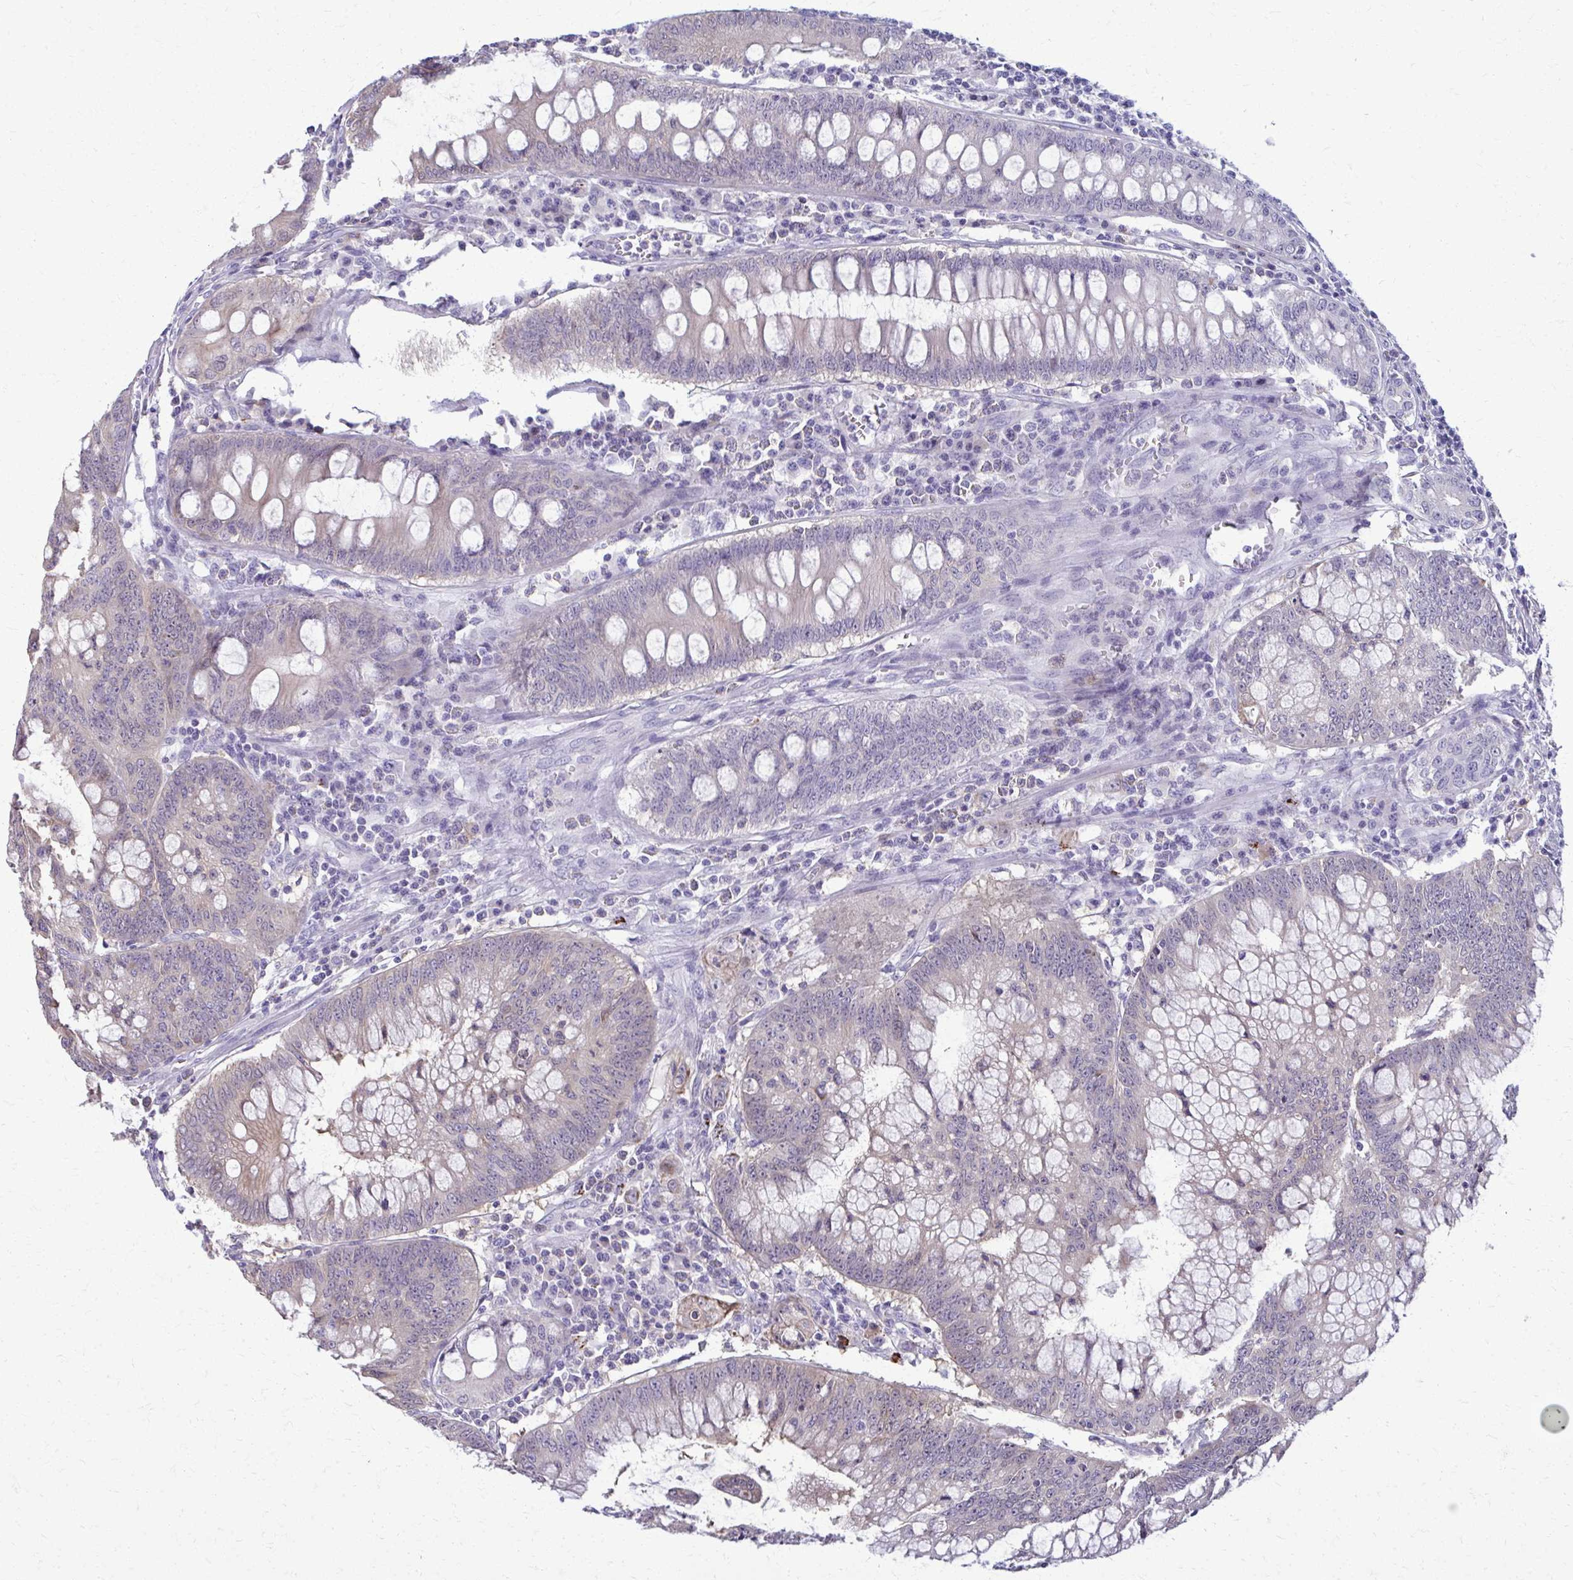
{"staining": {"intensity": "moderate", "quantity": "25%-75%", "location": "cytoplasmic/membranous"}, "tissue": "colorectal cancer", "cell_type": "Tumor cells", "image_type": "cancer", "snomed": [{"axis": "morphology", "description": "Adenocarcinoma, NOS"}, {"axis": "topography", "description": "Colon"}], "caption": "There is medium levels of moderate cytoplasmic/membranous expression in tumor cells of colorectal cancer, as demonstrated by immunohistochemical staining (brown color).", "gene": "OR4M1", "patient": {"sex": "male", "age": 62}}